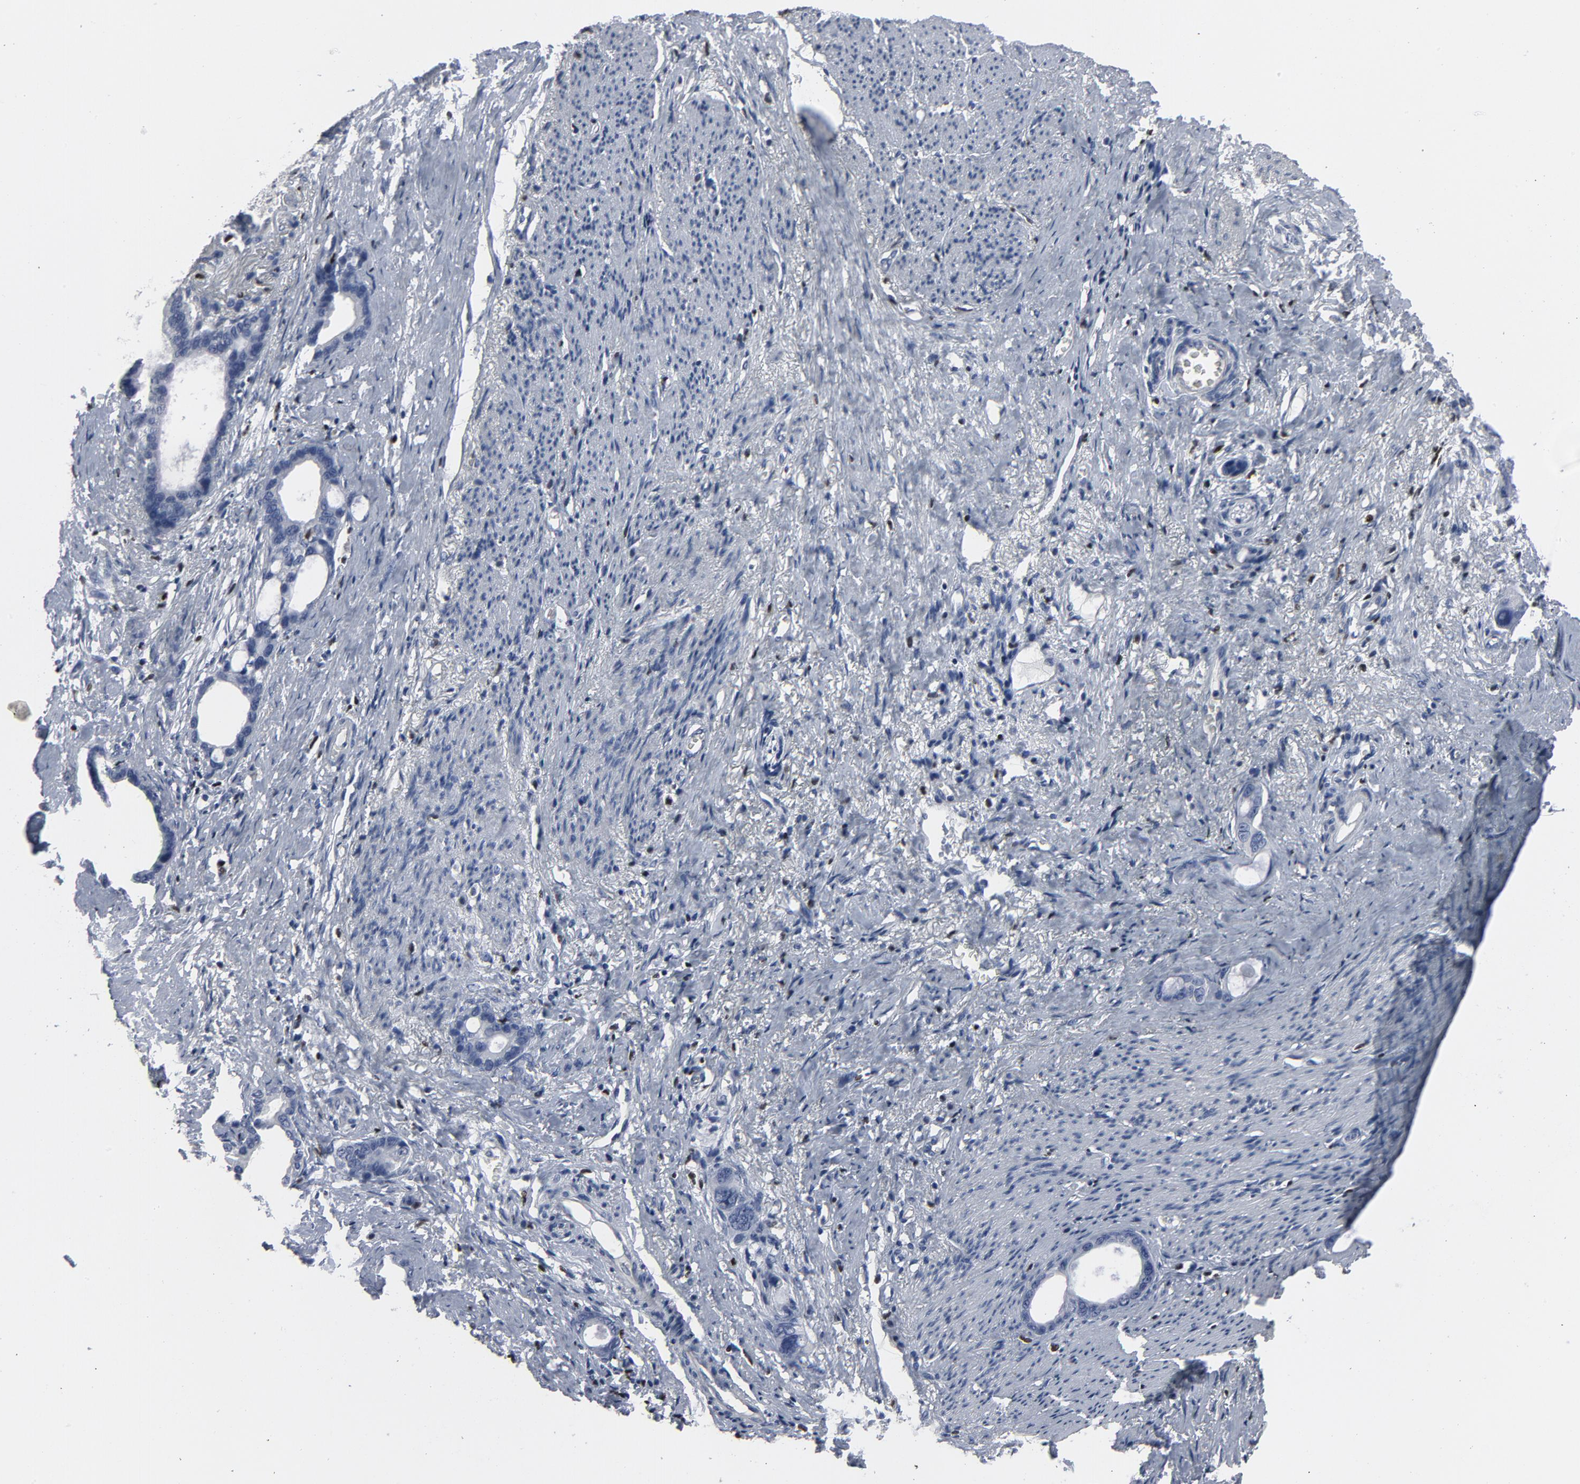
{"staining": {"intensity": "negative", "quantity": "none", "location": "none"}, "tissue": "stomach cancer", "cell_type": "Tumor cells", "image_type": "cancer", "snomed": [{"axis": "morphology", "description": "Adenocarcinoma, NOS"}, {"axis": "topography", "description": "Stomach"}], "caption": "There is no significant staining in tumor cells of stomach cancer (adenocarcinoma).", "gene": "SPI1", "patient": {"sex": "female", "age": 75}}